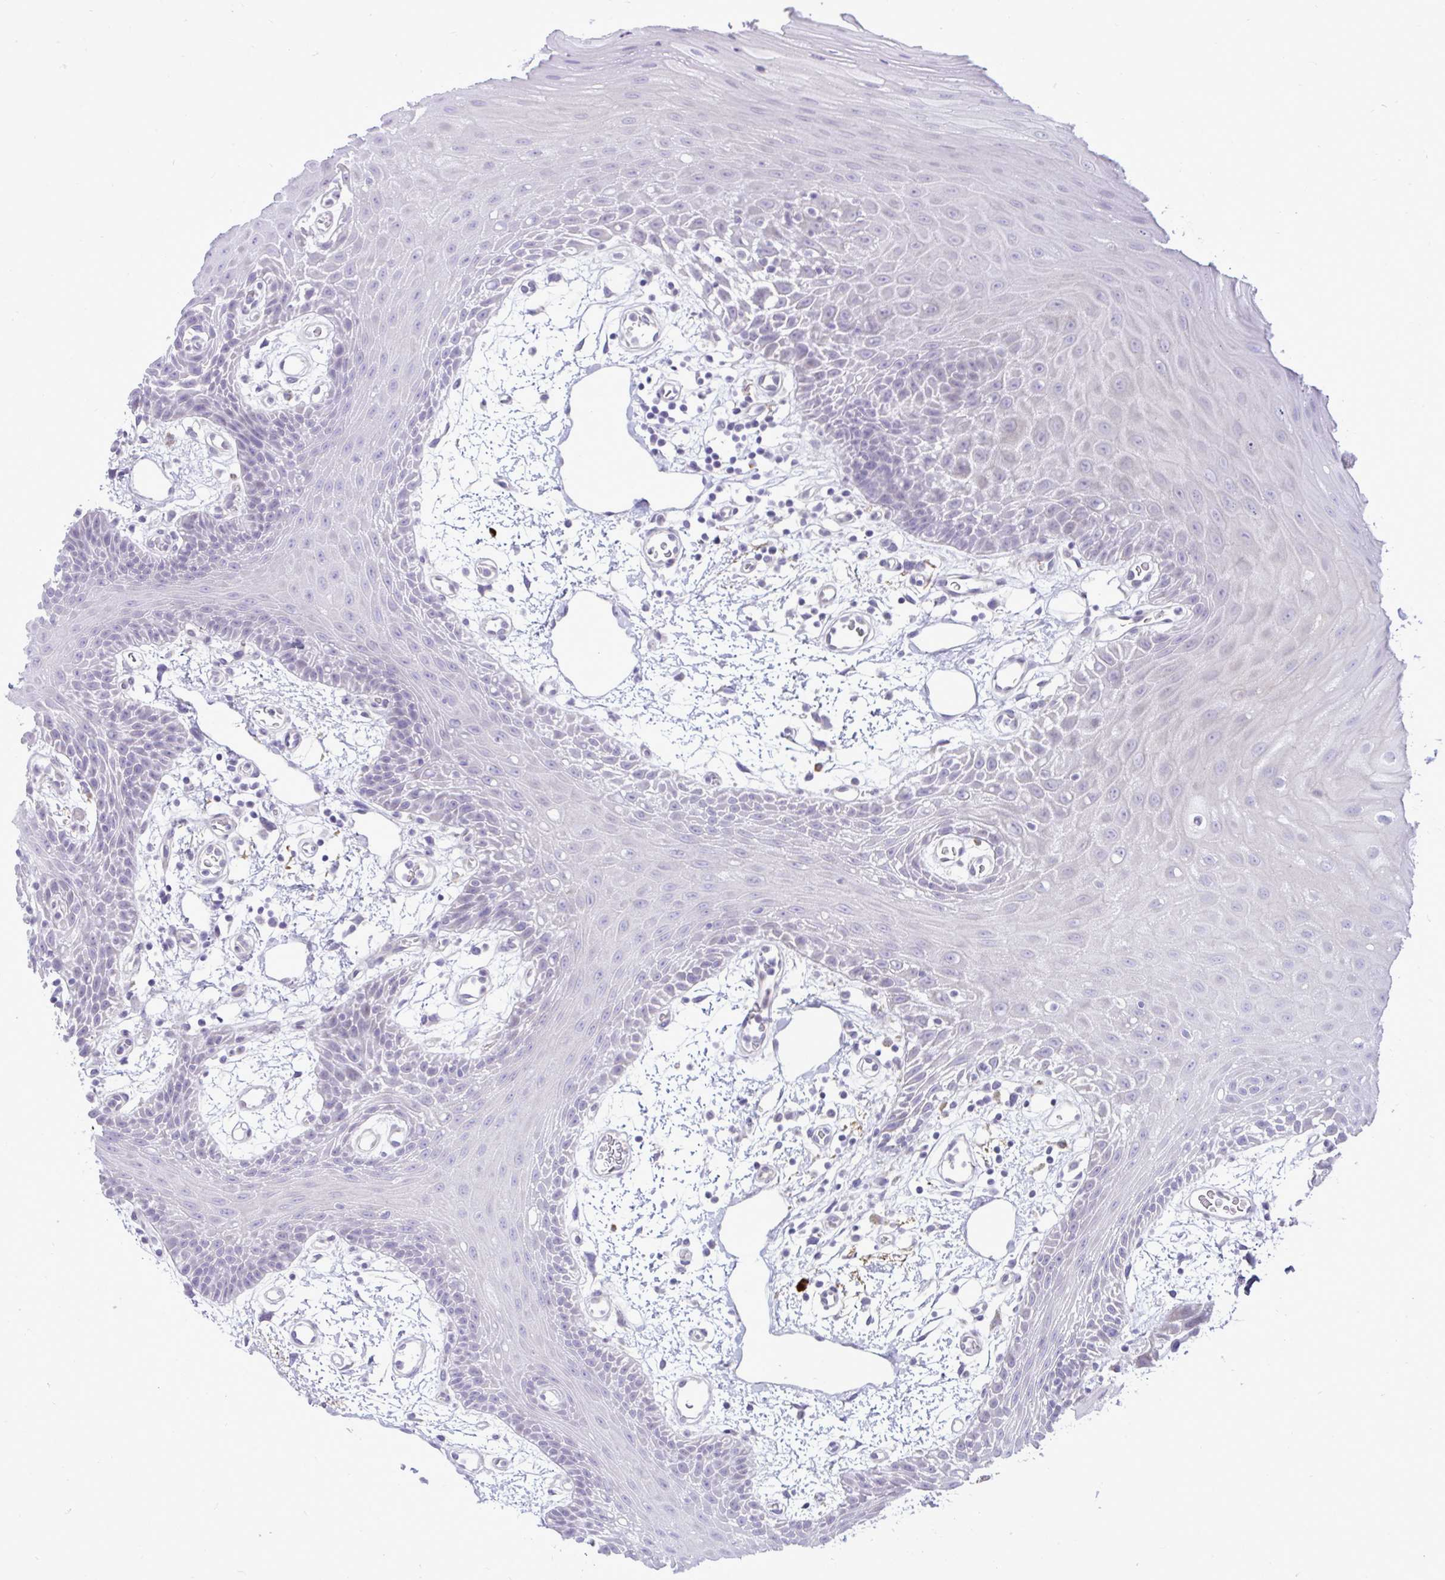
{"staining": {"intensity": "negative", "quantity": "none", "location": "none"}, "tissue": "oral mucosa", "cell_type": "Squamous epithelial cells", "image_type": "normal", "snomed": [{"axis": "morphology", "description": "Normal tissue, NOS"}, {"axis": "topography", "description": "Oral tissue"}], "caption": "A high-resolution photomicrograph shows immunohistochemistry staining of unremarkable oral mucosa, which displays no significant positivity in squamous epithelial cells. Nuclei are stained in blue.", "gene": "SPAG1", "patient": {"sex": "female", "age": 59}}